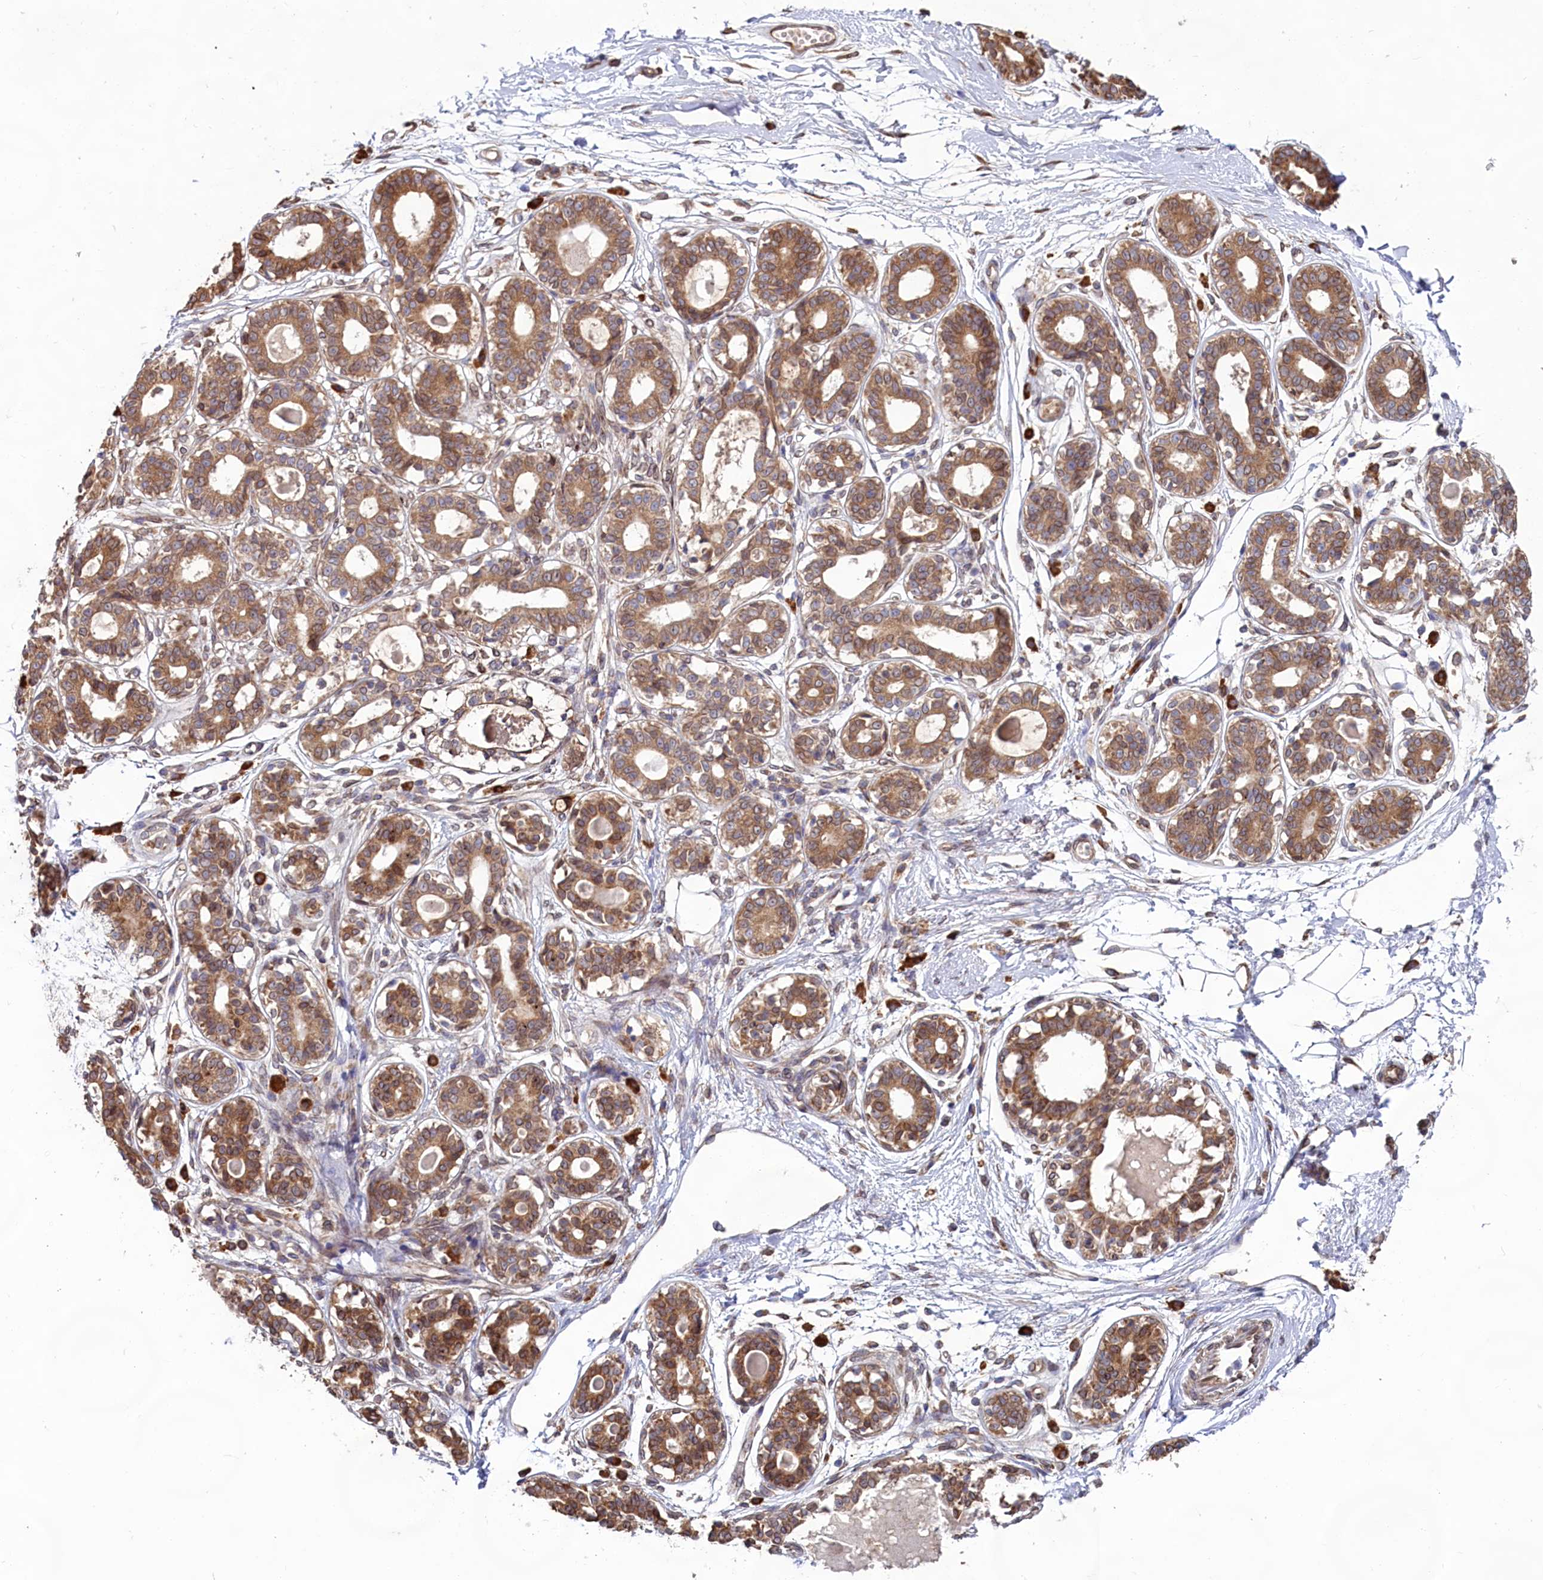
{"staining": {"intensity": "moderate", "quantity": ">75%", "location": "cytoplasmic/membranous"}, "tissue": "breast", "cell_type": "Glandular cells", "image_type": "normal", "snomed": [{"axis": "morphology", "description": "Normal tissue, NOS"}, {"axis": "topography", "description": "Breast"}], "caption": "Unremarkable breast reveals moderate cytoplasmic/membranous positivity in about >75% of glandular cells, visualized by immunohistochemistry. The staining is performed using DAB (3,3'-diaminobenzidine) brown chromogen to label protein expression. The nuclei are counter-stained blue using hematoxylin.", "gene": "TBC1D19", "patient": {"sex": "female", "age": 45}}